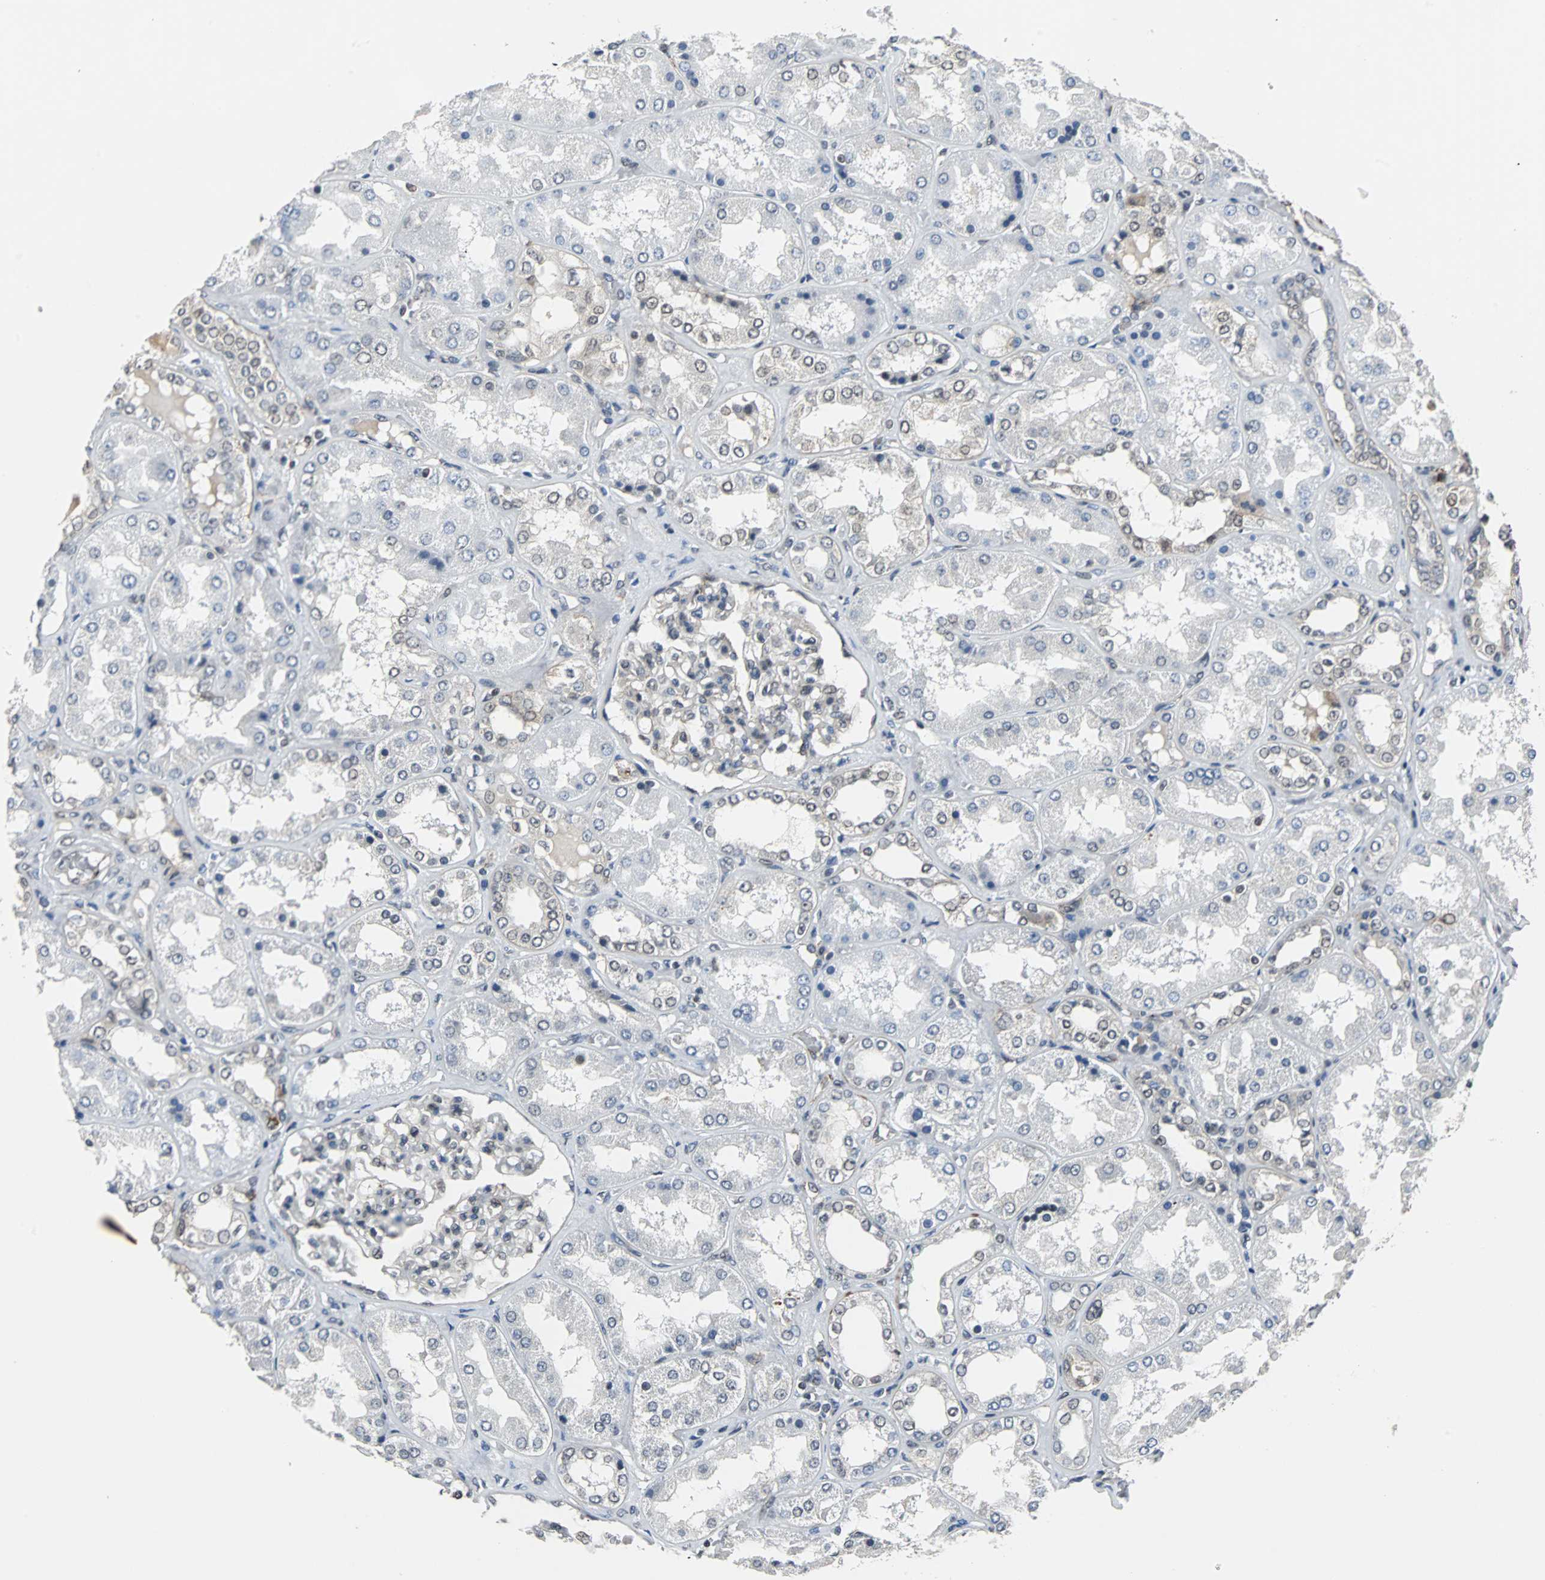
{"staining": {"intensity": "weak", "quantity": ">75%", "location": "cytoplasmic/membranous"}, "tissue": "kidney", "cell_type": "Cells in glomeruli", "image_type": "normal", "snomed": [{"axis": "morphology", "description": "Normal tissue, NOS"}, {"axis": "topography", "description": "Kidney"}], "caption": "Protein staining of unremarkable kidney displays weak cytoplasmic/membranous staining in approximately >75% of cells in glomeruli.", "gene": "LSR", "patient": {"sex": "female", "age": 56}}